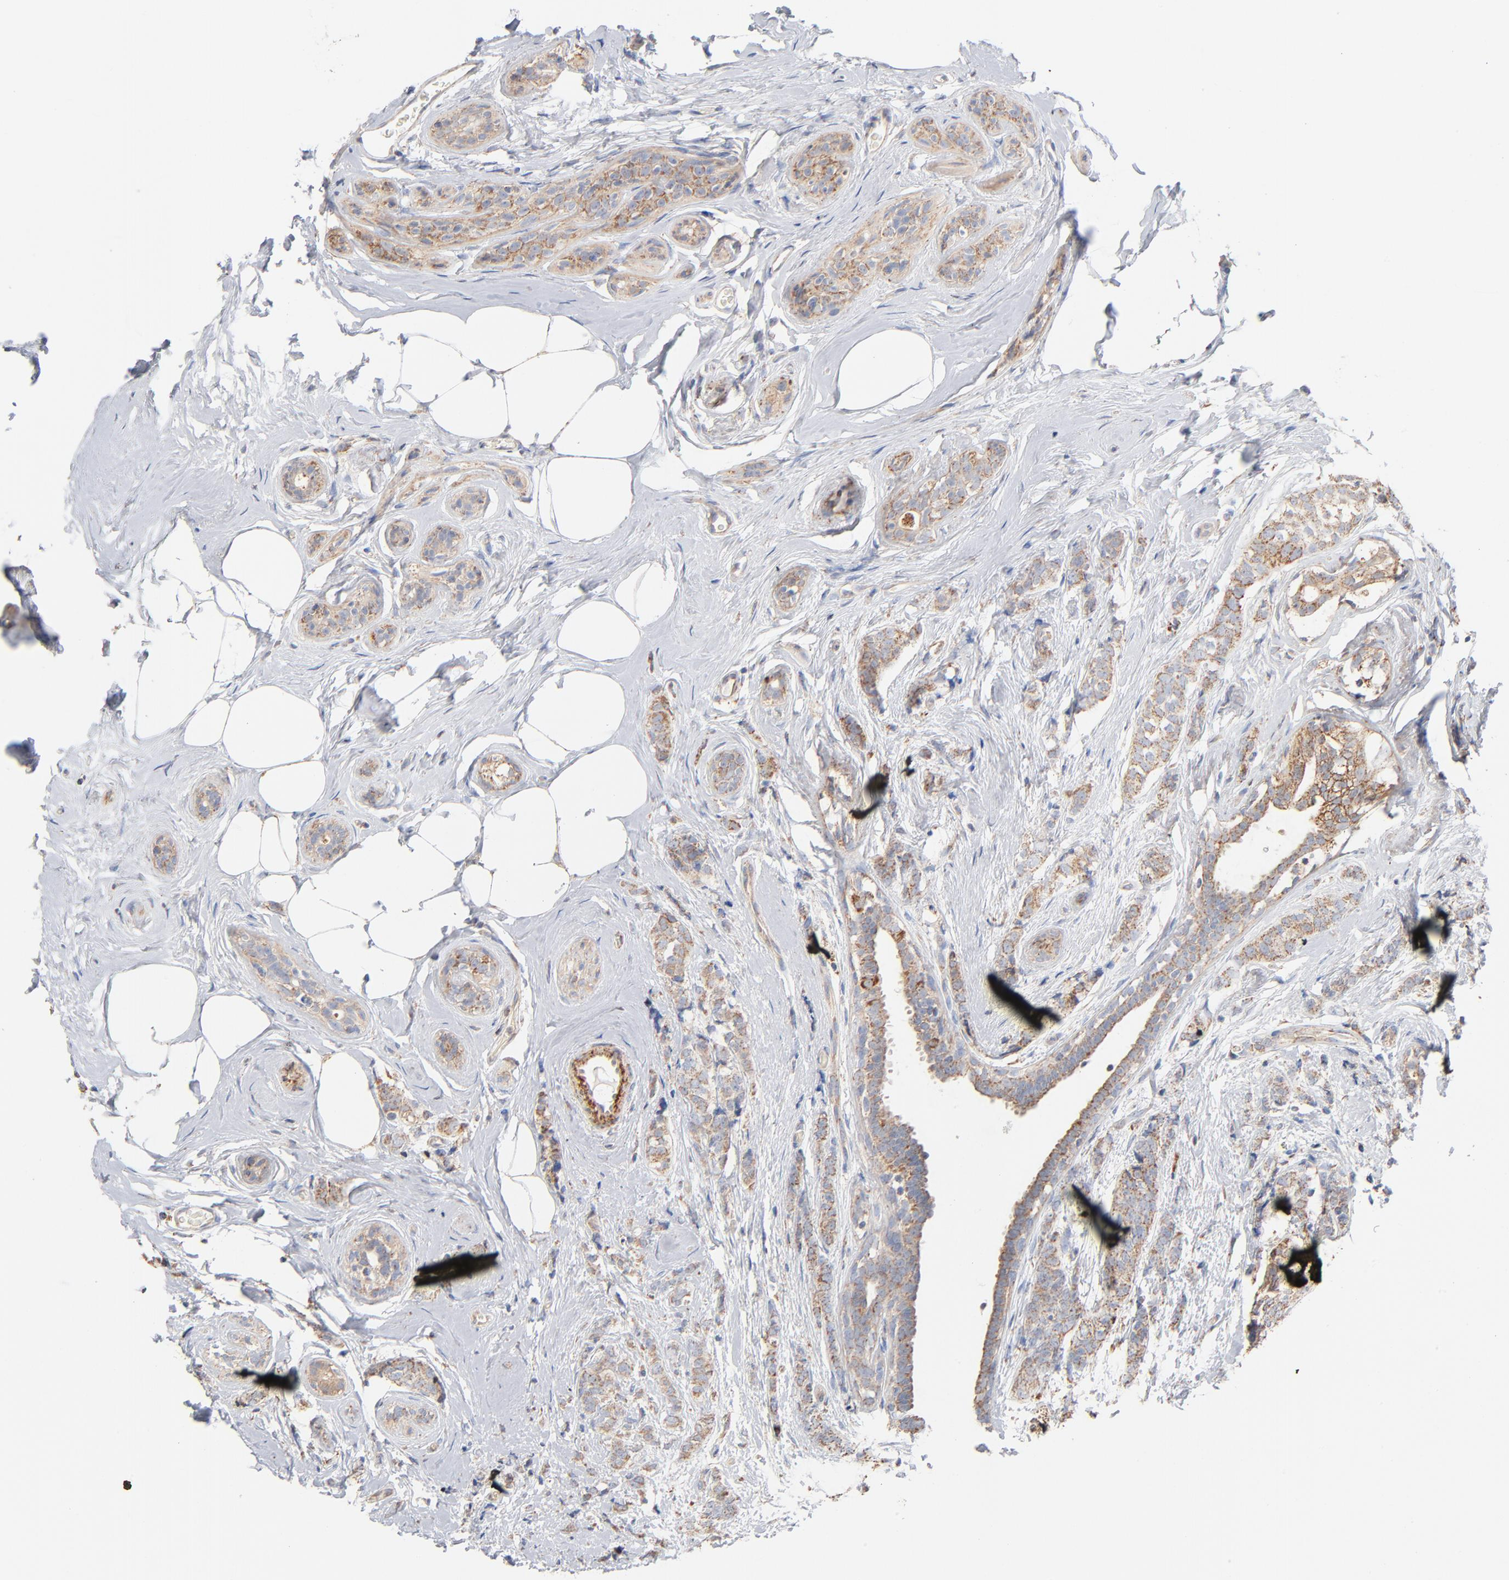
{"staining": {"intensity": "moderate", "quantity": ">75%", "location": "cytoplasmic/membranous"}, "tissue": "breast cancer", "cell_type": "Tumor cells", "image_type": "cancer", "snomed": [{"axis": "morphology", "description": "Lobular carcinoma"}, {"axis": "topography", "description": "Breast"}], "caption": "Immunohistochemical staining of human breast cancer (lobular carcinoma) exhibits moderate cytoplasmic/membranous protein expression in approximately >75% of tumor cells.", "gene": "UQCRC1", "patient": {"sex": "female", "age": 60}}